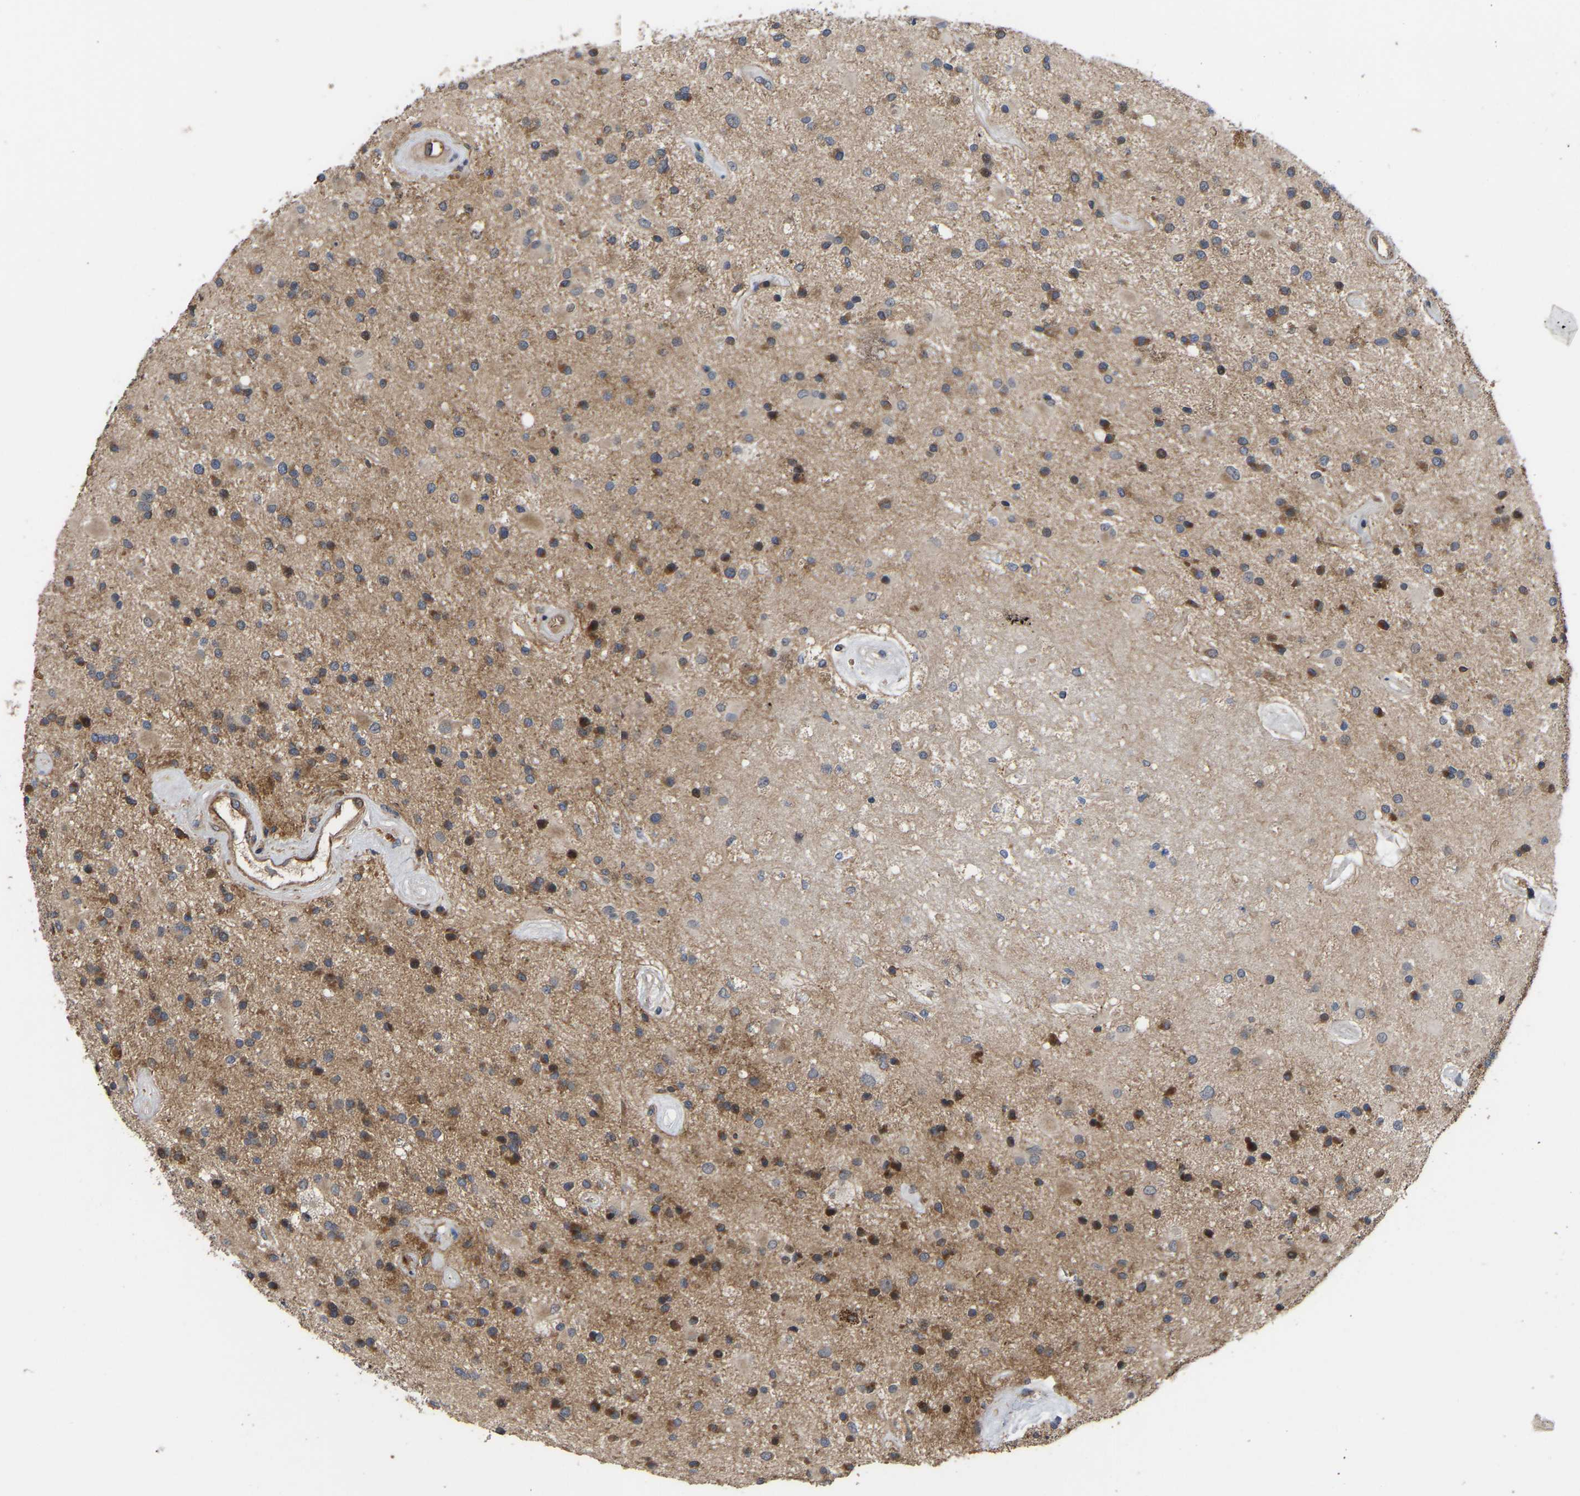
{"staining": {"intensity": "moderate", "quantity": ">75%", "location": "cytoplasmic/membranous"}, "tissue": "glioma", "cell_type": "Tumor cells", "image_type": "cancer", "snomed": [{"axis": "morphology", "description": "Glioma, malignant, Low grade"}, {"axis": "topography", "description": "Brain"}], "caption": "The immunohistochemical stain labels moderate cytoplasmic/membranous positivity in tumor cells of malignant glioma (low-grade) tissue.", "gene": "STAU1", "patient": {"sex": "male", "age": 58}}